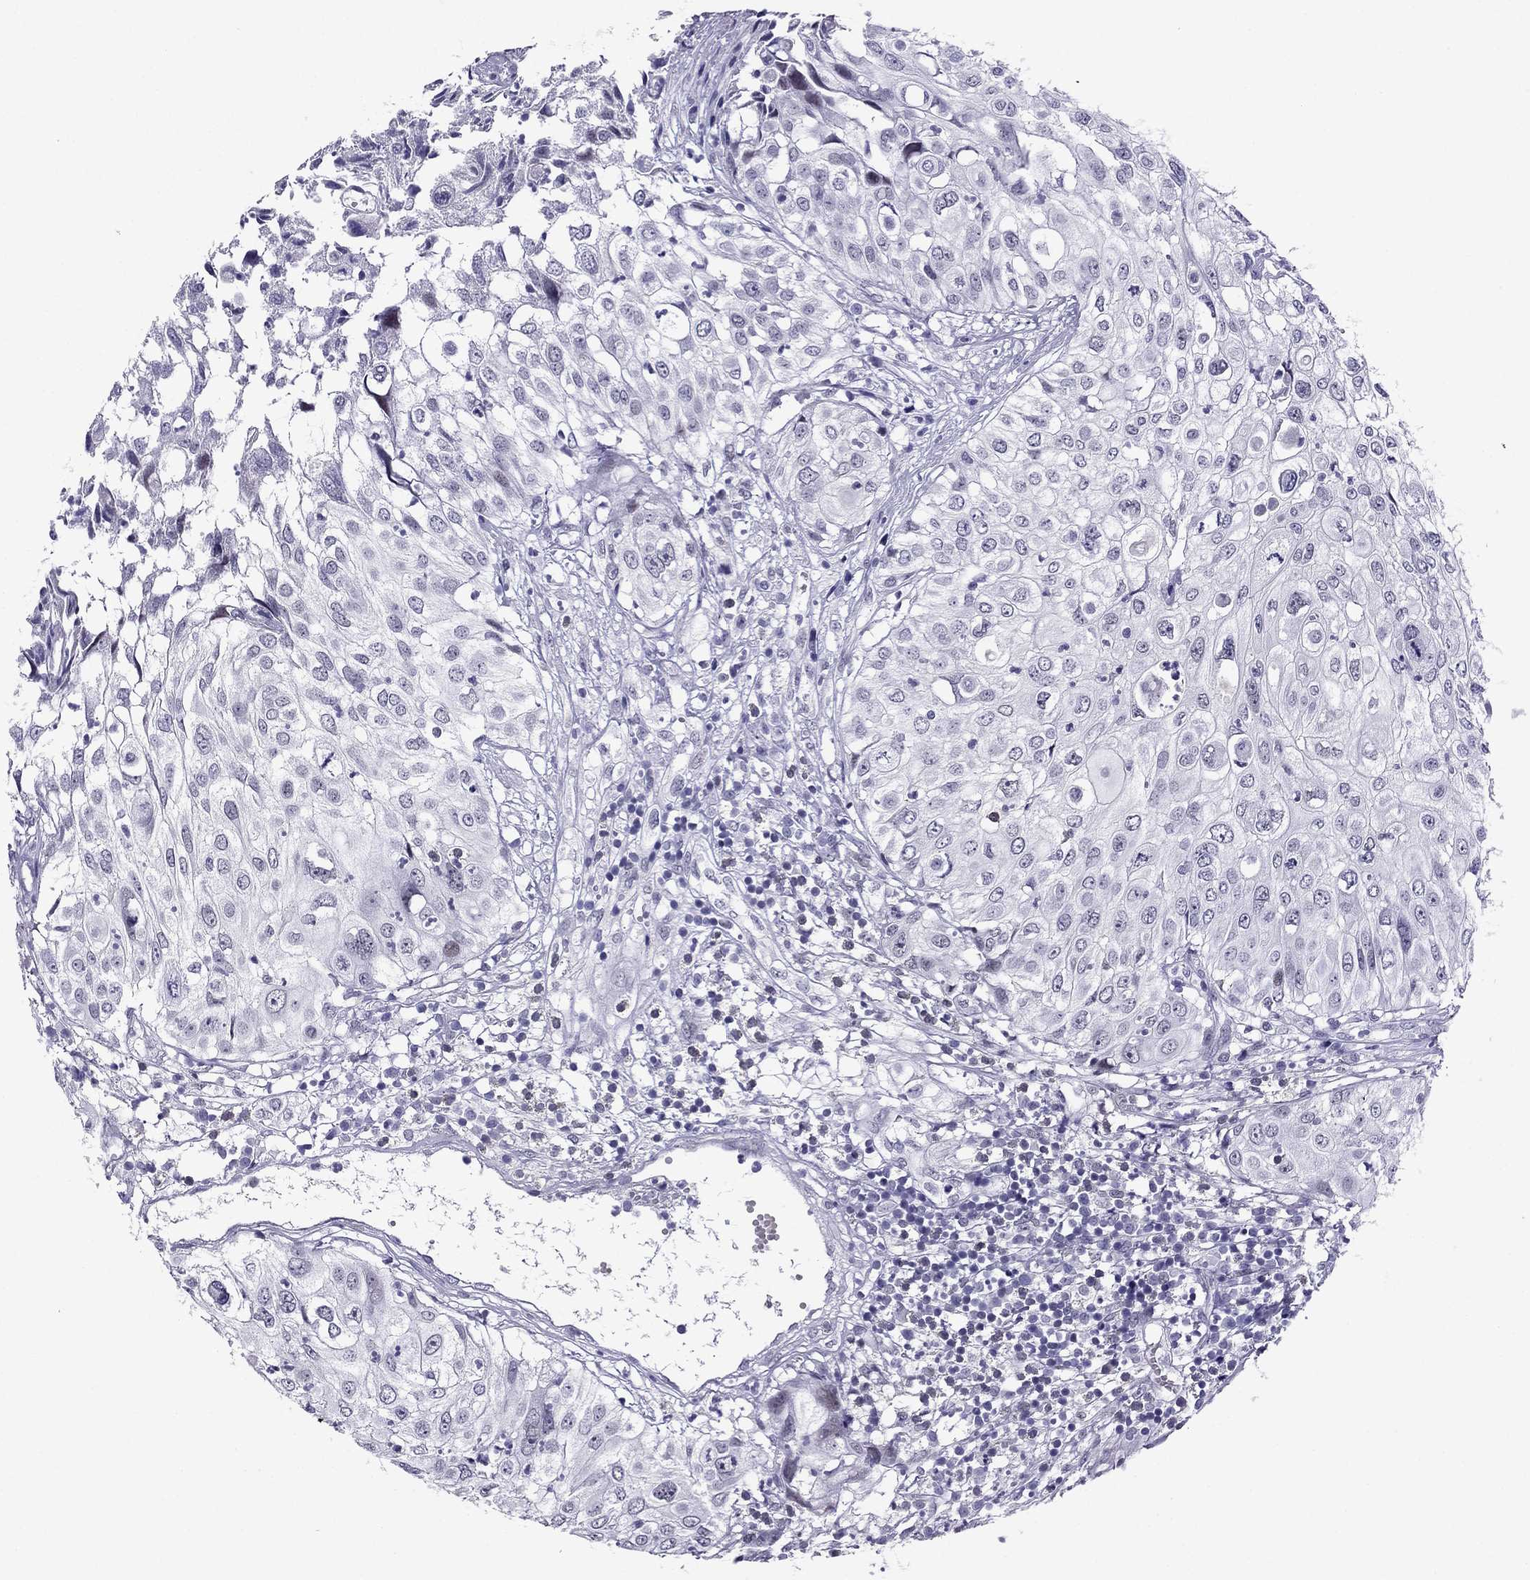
{"staining": {"intensity": "negative", "quantity": "none", "location": "none"}, "tissue": "urothelial cancer", "cell_type": "Tumor cells", "image_type": "cancer", "snomed": [{"axis": "morphology", "description": "Urothelial carcinoma, High grade"}, {"axis": "topography", "description": "Urinary bladder"}], "caption": "IHC photomicrograph of high-grade urothelial carcinoma stained for a protein (brown), which exhibits no positivity in tumor cells.", "gene": "MYLK3", "patient": {"sex": "female", "age": 79}}